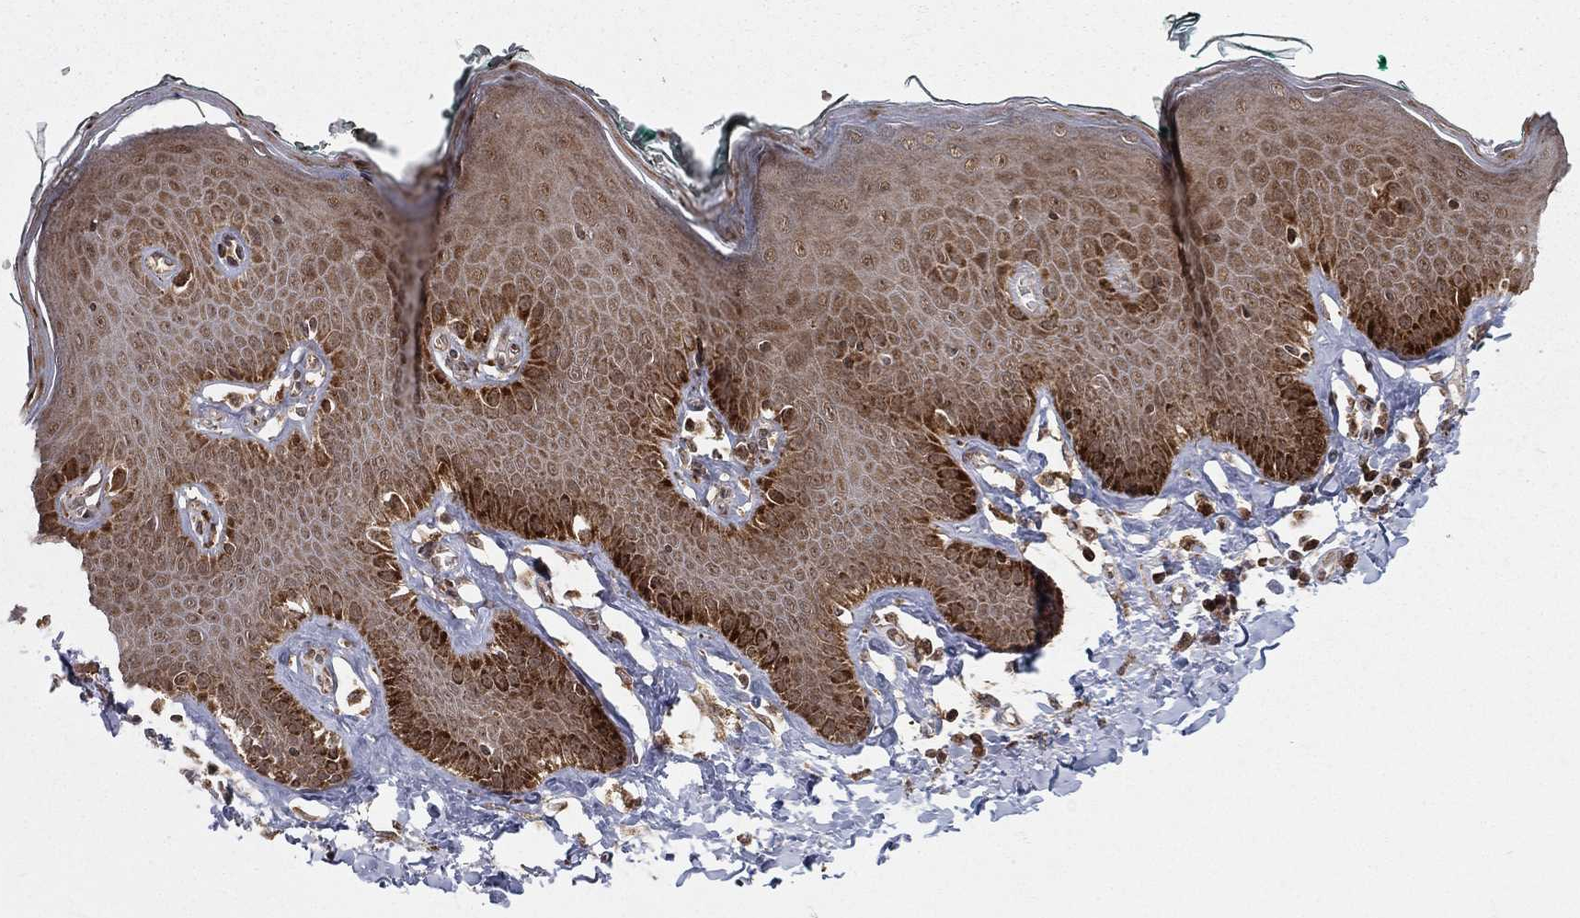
{"staining": {"intensity": "strong", "quantity": "<25%", "location": "cytoplasmic/membranous,nuclear"}, "tissue": "vagina", "cell_type": "Squamous epithelial cells", "image_type": "normal", "snomed": [{"axis": "morphology", "description": "Normal tissue, NOS"}, {"axis": "topography", "description": "Vagina"}], "caption": "Immunohistochemical staining of unremarkable vagina displays medium levels of strong cytoplasmic/membranous,nuclear positivity in approximately <25% of squamous epithelial cells.", "gene": "MDM2", "patient": {"sex": "female", "age": 66}}